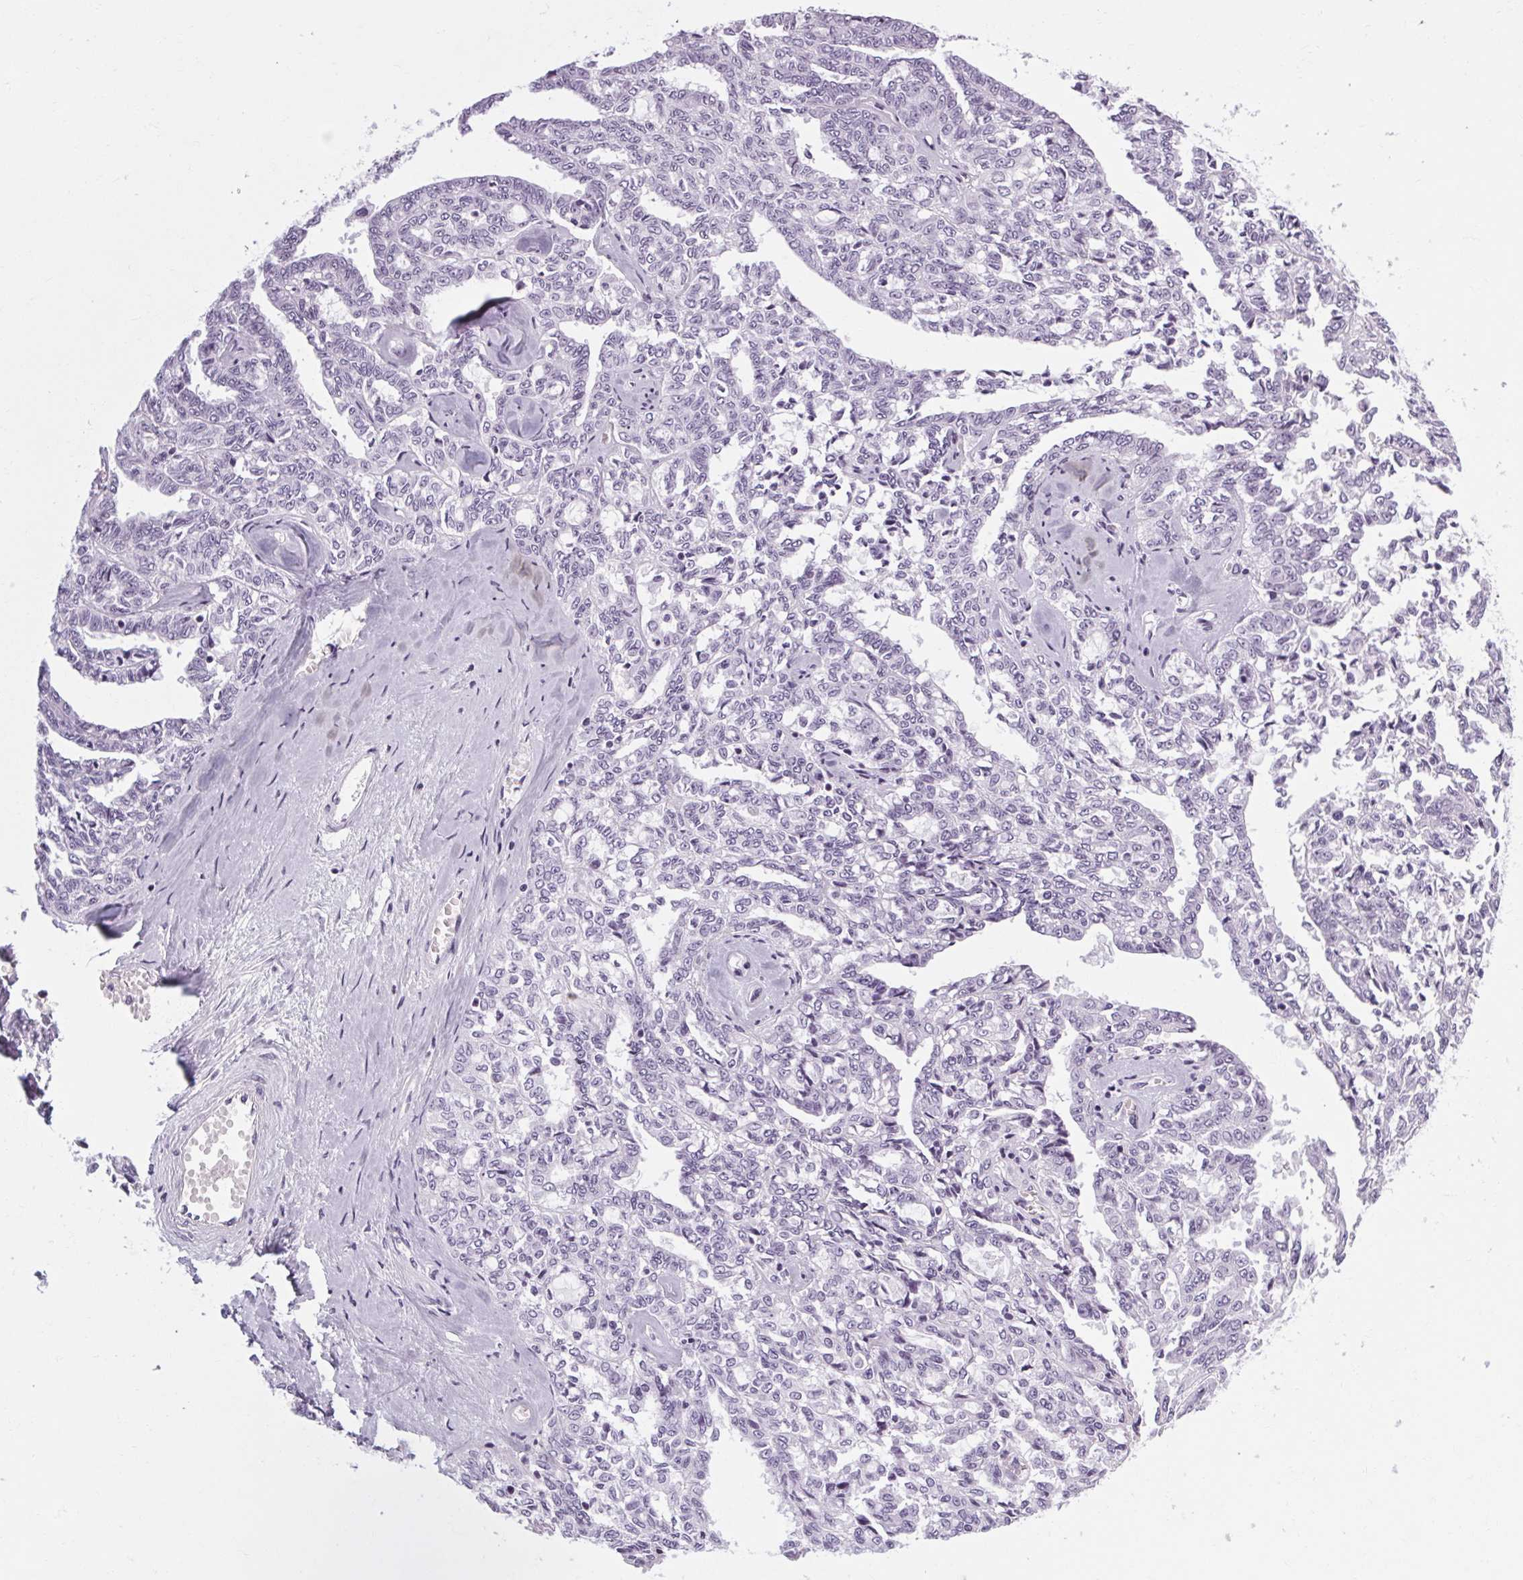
{"staining": {"intensity": "negative", "quantity": "none", "location": "none"}, "tissue": "ovarian cancer", "cell_type": "Tumor cells", "image_type": "cancer", "snomed": [{"axis": "morphology", "description": "Cystadenocarcinoma, serous, NOS"}, {"axis": "topography", "description": "Ovary"}], "caption": "There is no significant expression in tumor cells of ovarian cancer.", "gene": "POMC", "patient": {"sex": "female", "age": 71}}